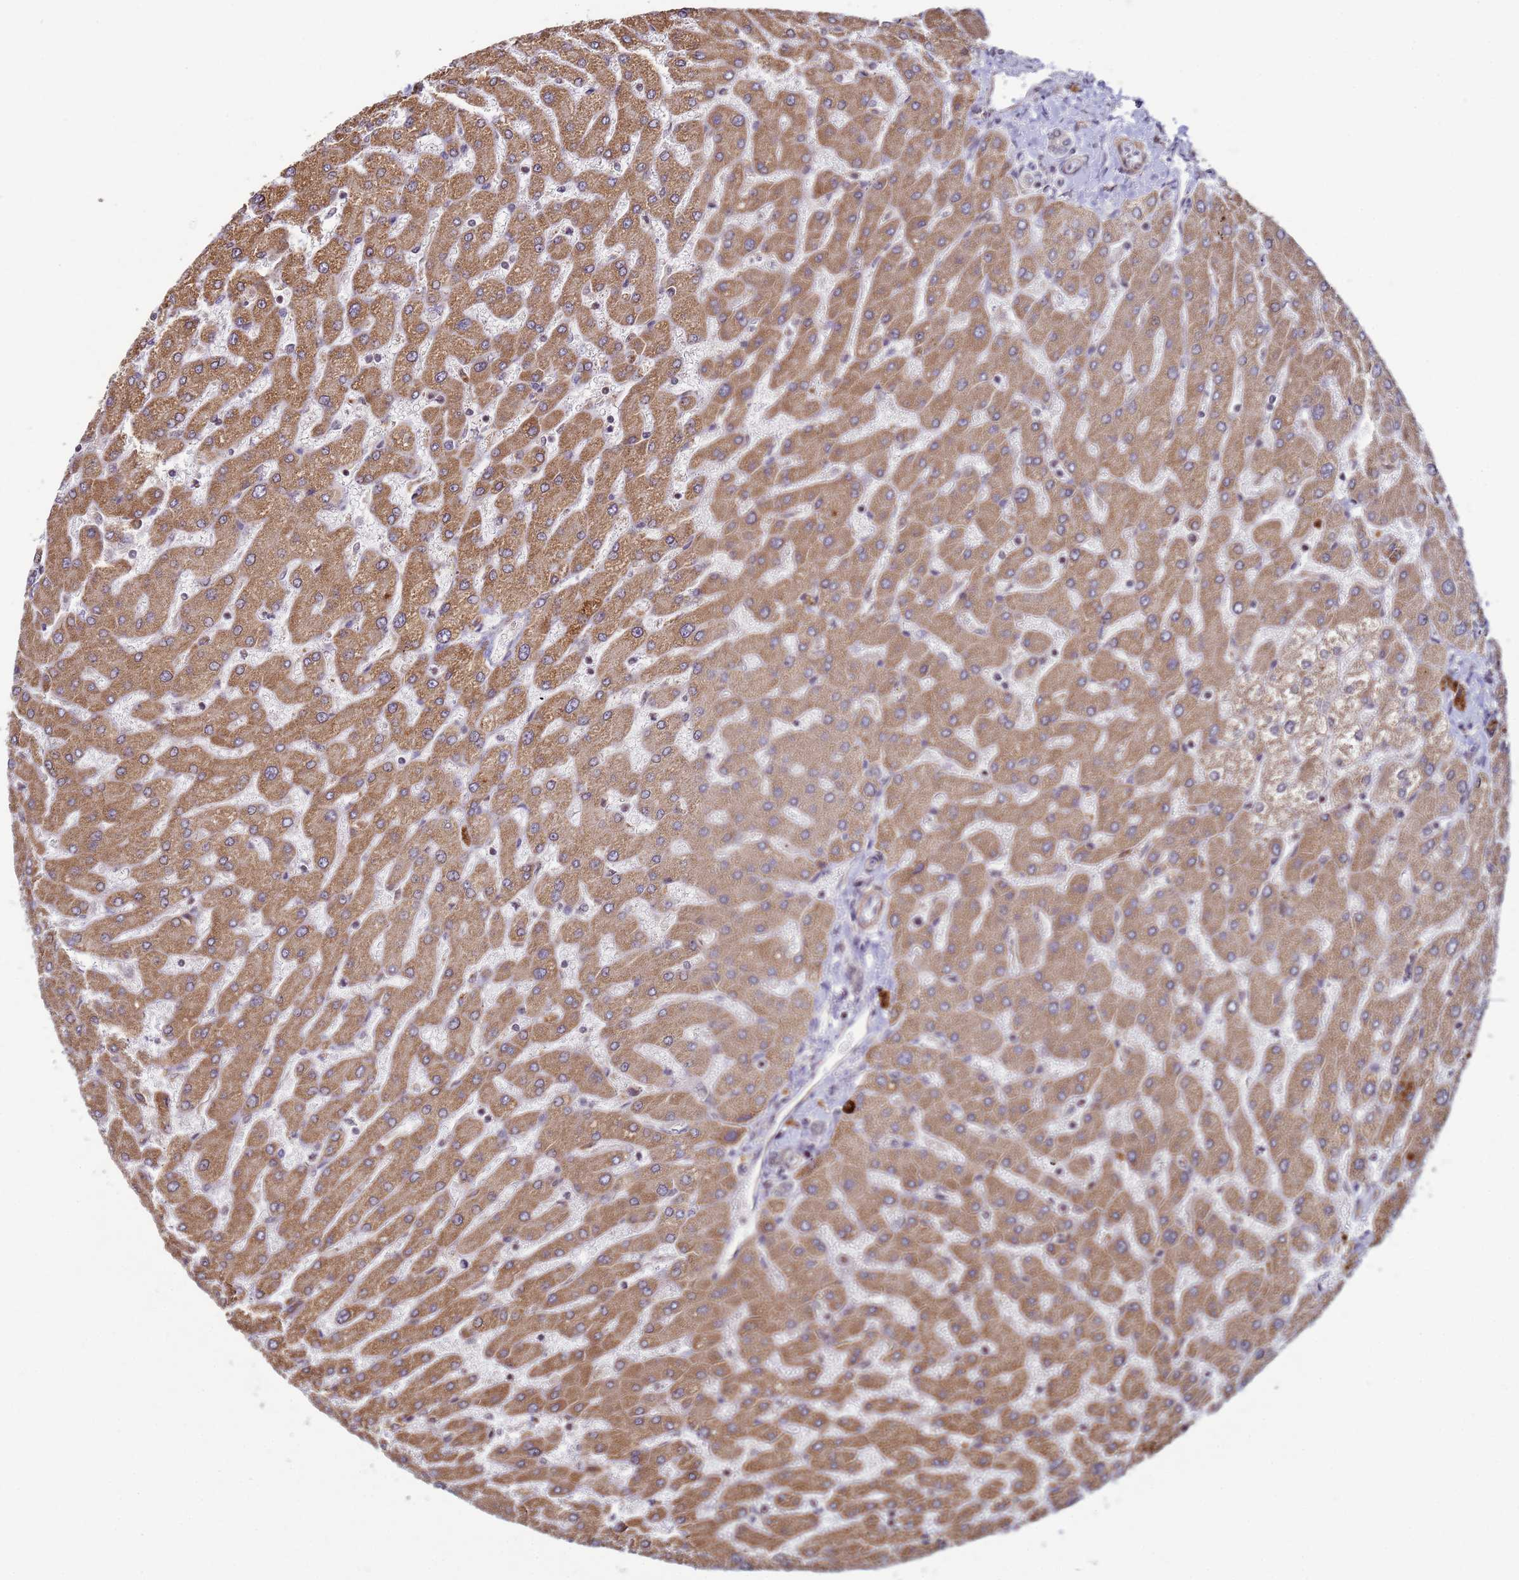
{"staining": {"intensity": "negative", "quantity": "none", "location": "none"}, "tissue": "liver", "cell_type": "Cholangiocytes", "image_type": "normal", "snomed": [{"axis": "morphology", "description": "Normal tissue, NOS"}, {"axis": "topography", "description": "Liver"}], "caption": "DAB immunohistochemical staining of unremarkable human liver reveals no significant expression in cholangiocytes.", "gene": "SNAPC4", "patient": {"sex": "male", "age": 55}}